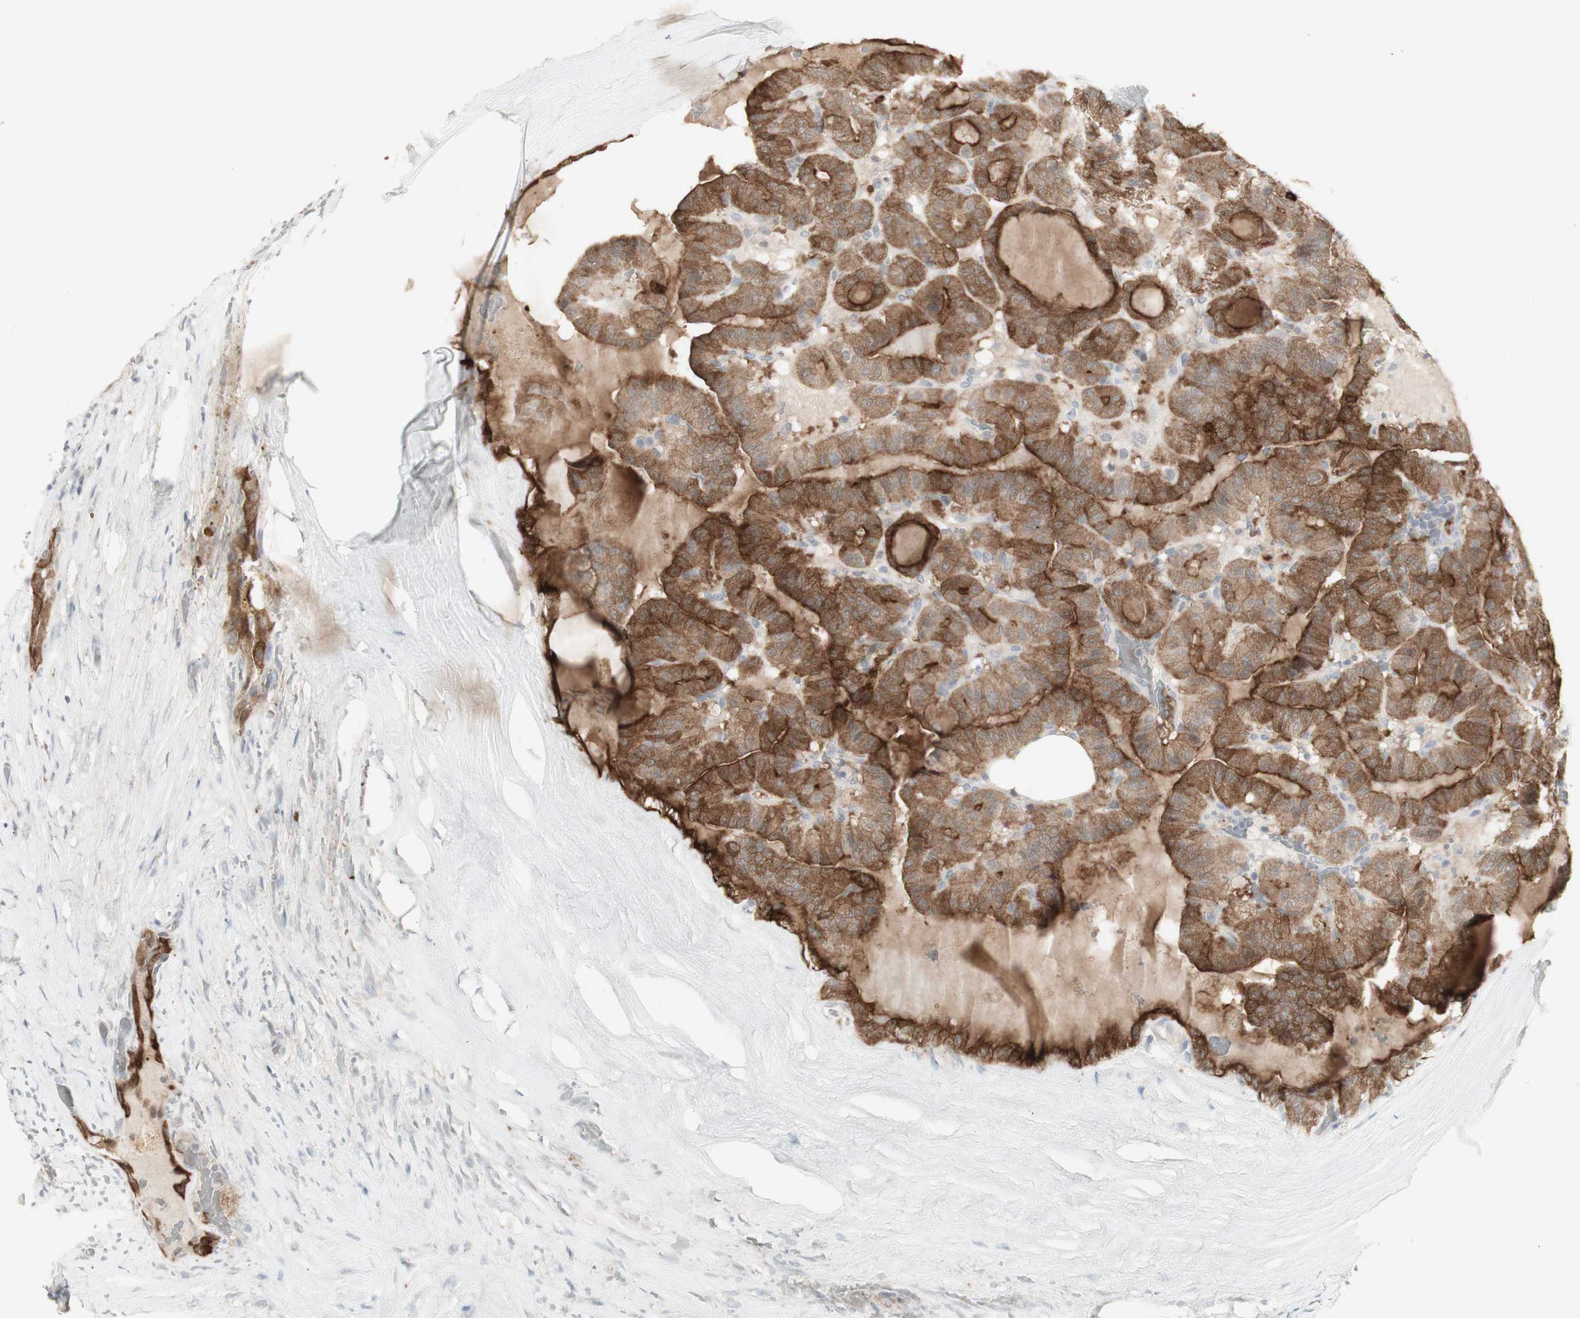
{"staining": {"intensity": "moderate", "quantity": ">75%", "location": "cytoplasmic/membranous"}, "tissue": "thyroid cancer", "cell_type": "Tumor cells", "image_type": "cancer", "snomed": [{"axis": "morphology", "description": "Papillary adenocarcinoma, NOS"}, {"axis": "topography", "description": "Thyroid gland"}], "caption": "DAB (3,3'-diaminobenzidine) immunohistochemical staining of thyroid cancer (papillary adenocarcinoma) exhibits moderate cytoplasmic/membranous protein positivity in approximately >75% of tumor cells. (Brightfield microscopy of DAB IHC at high magnification).", "gene": "C1orf116", "patient": {"sex": "male", "age": 77}}